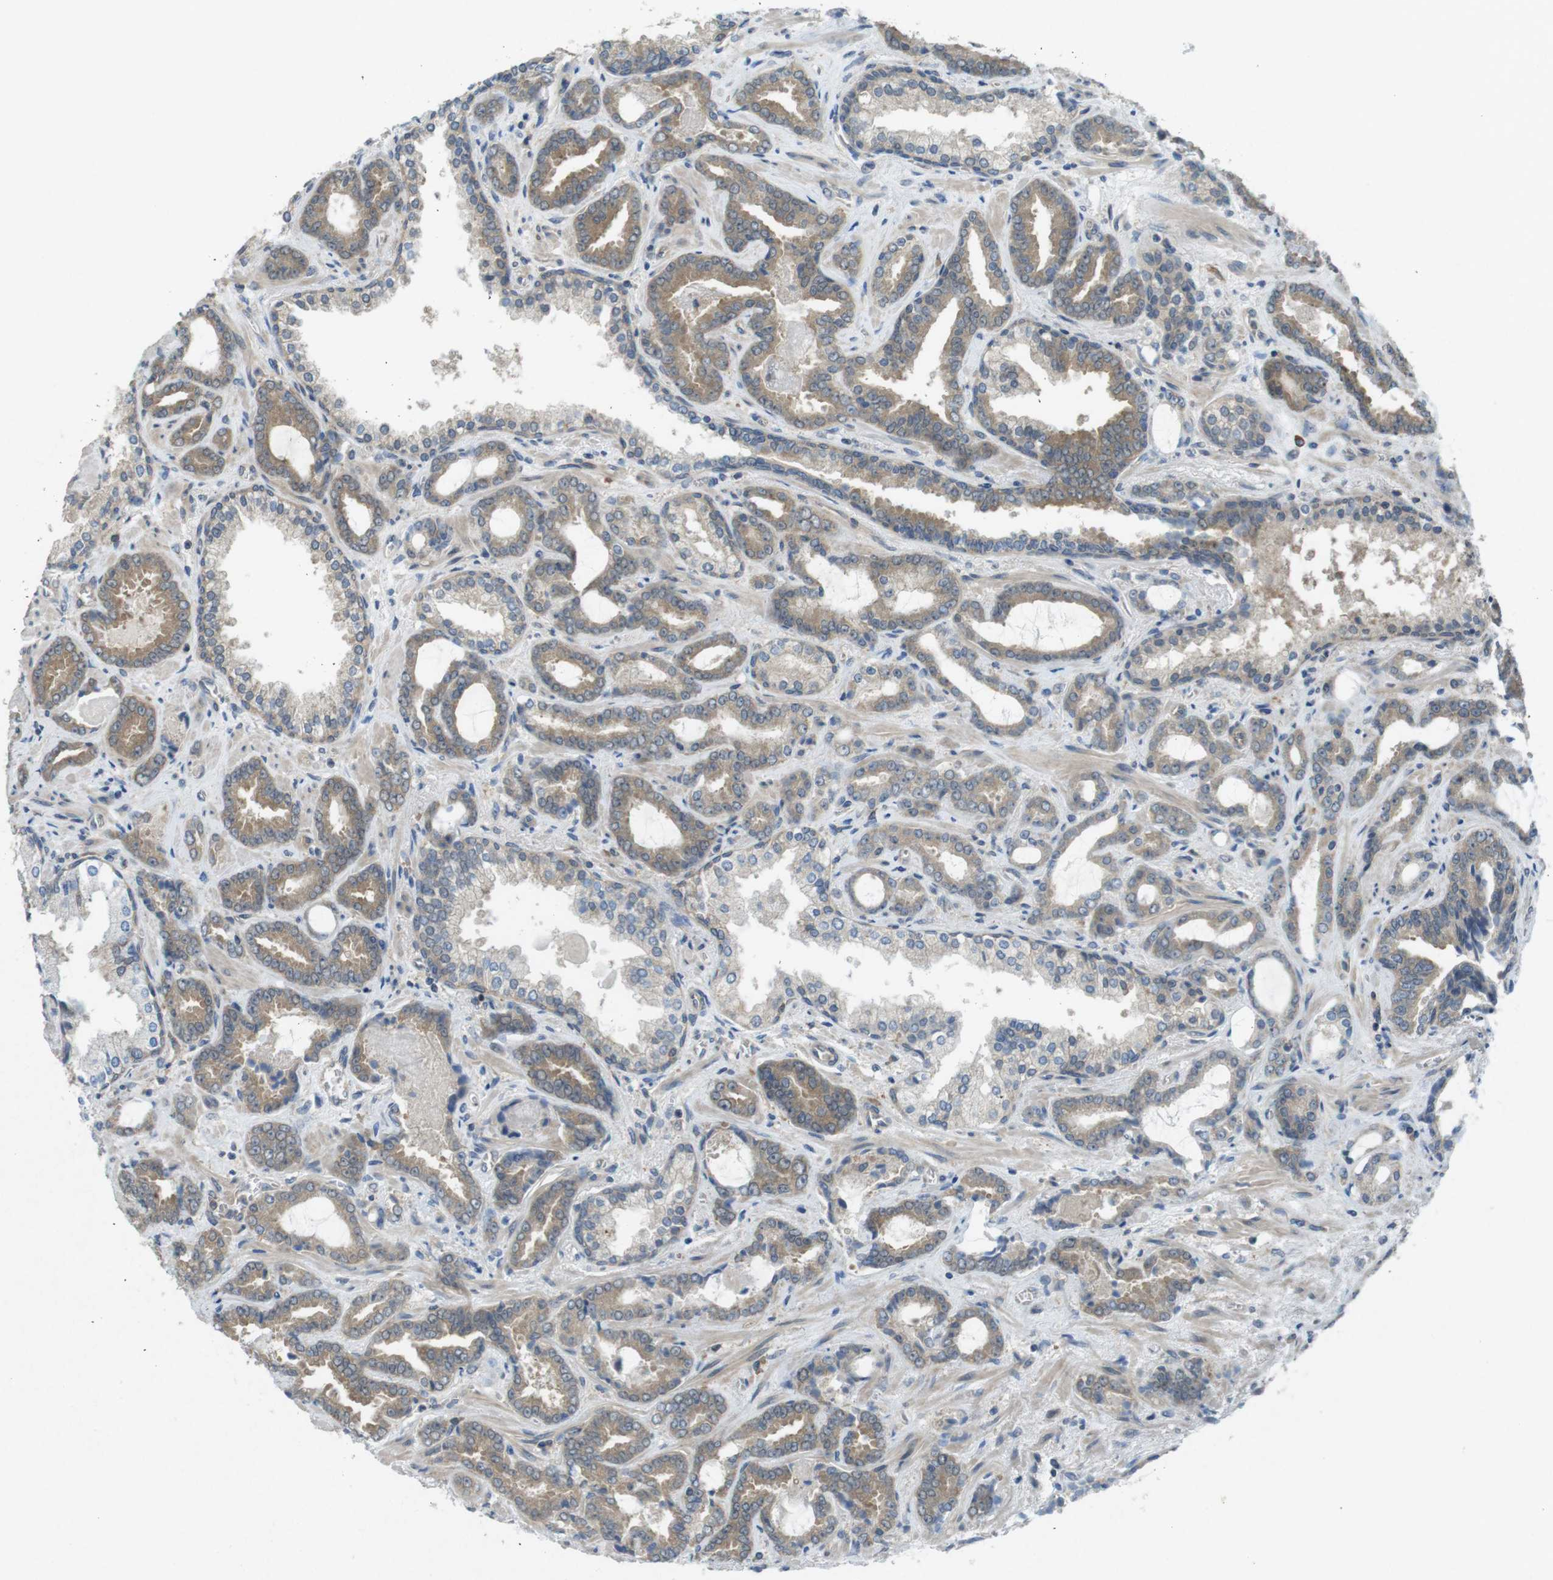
{"staining": {"intensity": "moderate", "quantity": ">75%", "location": "cytoplasmic/membranous"}, "tissue": "prostate cancer", "cell_type": "Tumor cells", "image_type": "cancer", "snomed": [{"axis": "morphology", "description": "Adenocarcinoma, Low grade"}, {"axis": "topography", "description": "Prostate"}], "caption": "This micrograph exhibits prostate cancer (low-grade adenocarcinoma) stained with immunohistochemistry (IHC) to label a protein in brown. The cytoplasmic/membranous of tumor cells show moderate positivity for the protein. Nuclei are counter-stained blue.", "gene": "SUGT1", "patient": {"sex": "male", "age": 60}}